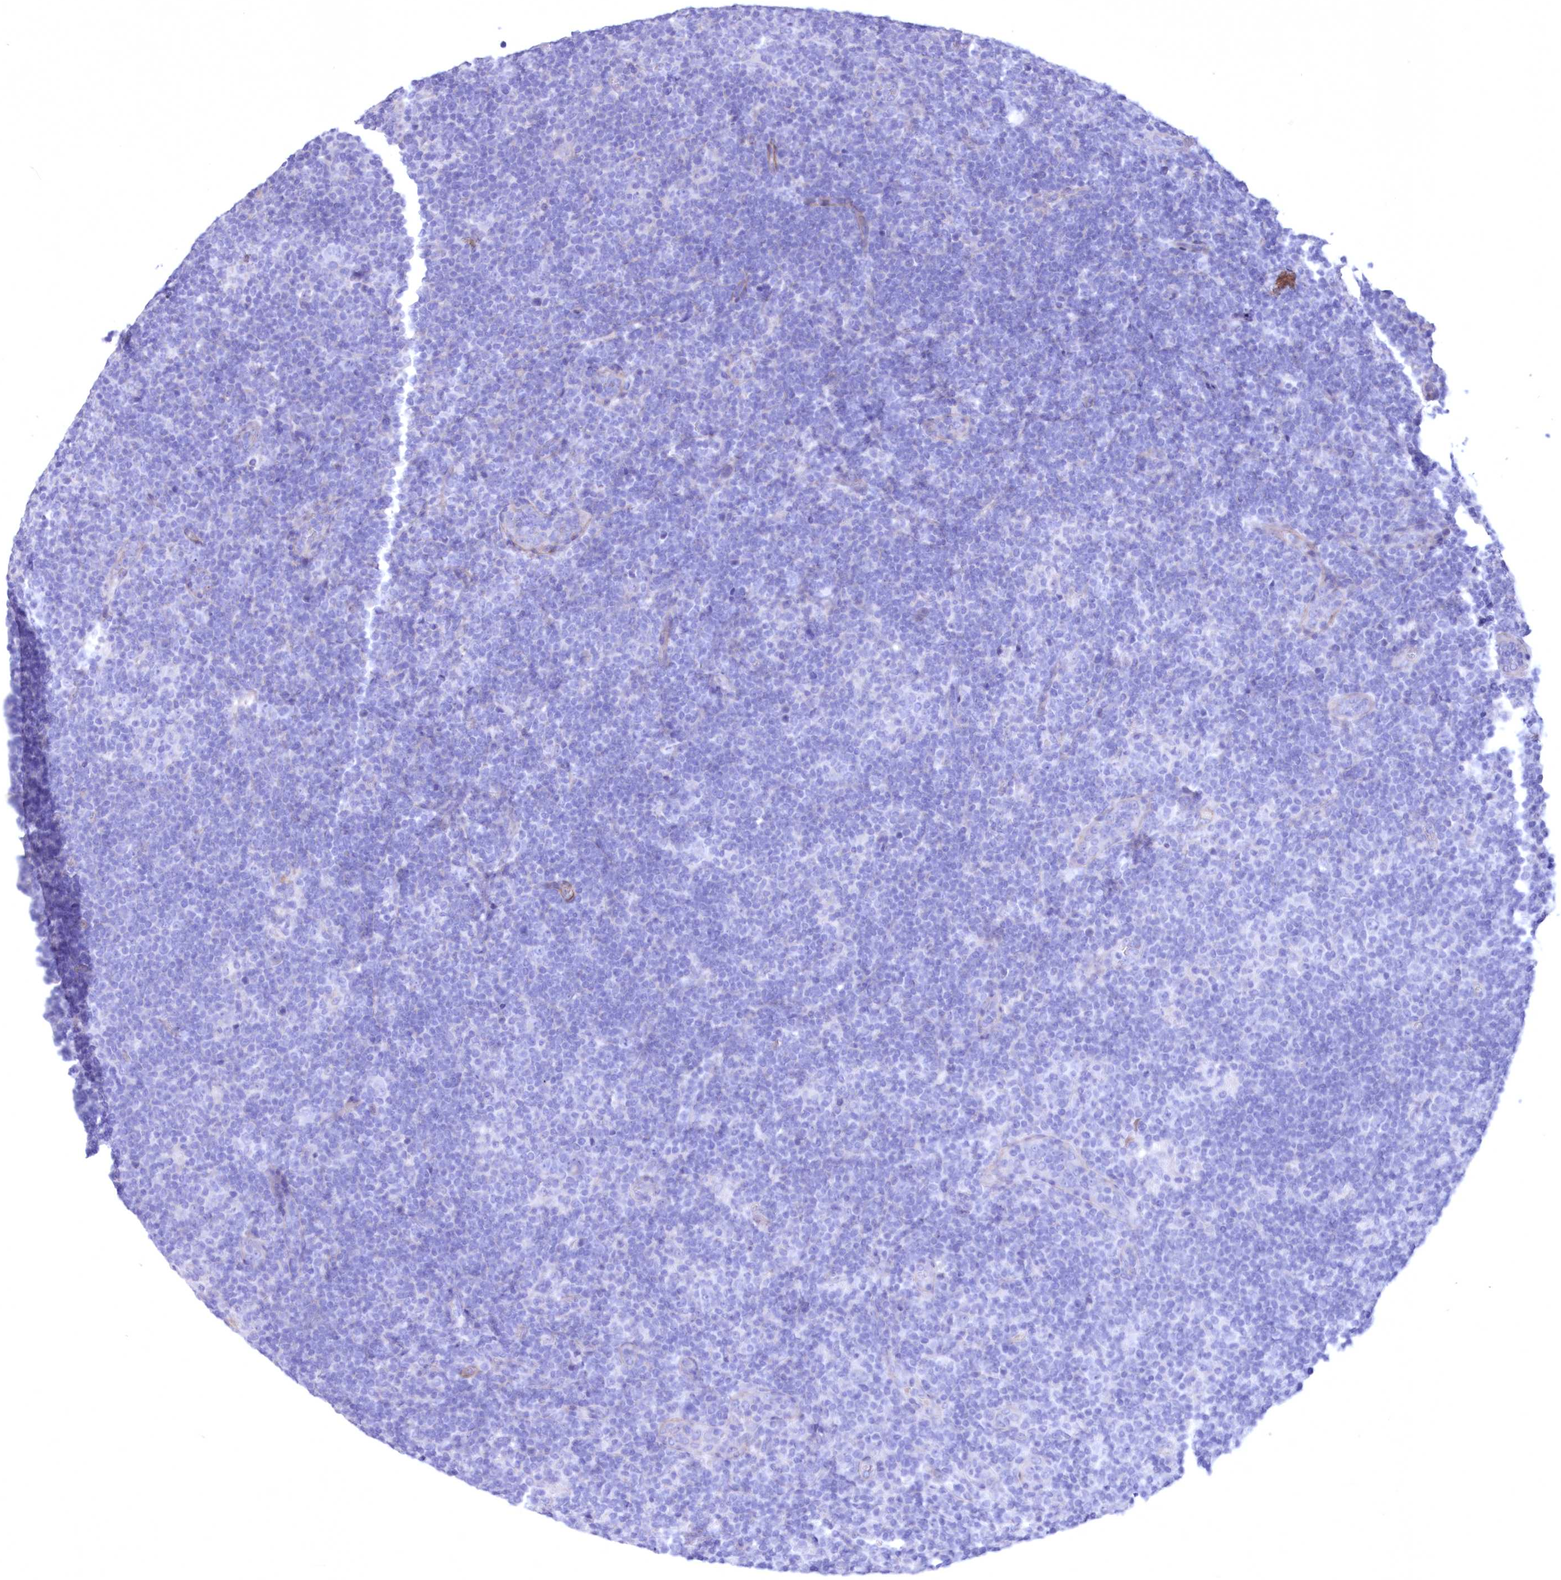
{"staining": {"intensity": "negative", "quantity": "none", "location": "none"}, "tissue": "lymphoma", "cell_type": "Tumor cells", "image_type": "cancer", "snomed": [{"axis": "morphology", "description": "Hodgkin's disease, NOS"}, {"axis": "topography", "description": "Lymph node"}], "caption": "Histopathology image shows no significant protein positivity in tumor cells of lymphoma.", "gene": "WDR74", "patient": {"sex": "female", "age": 57}}